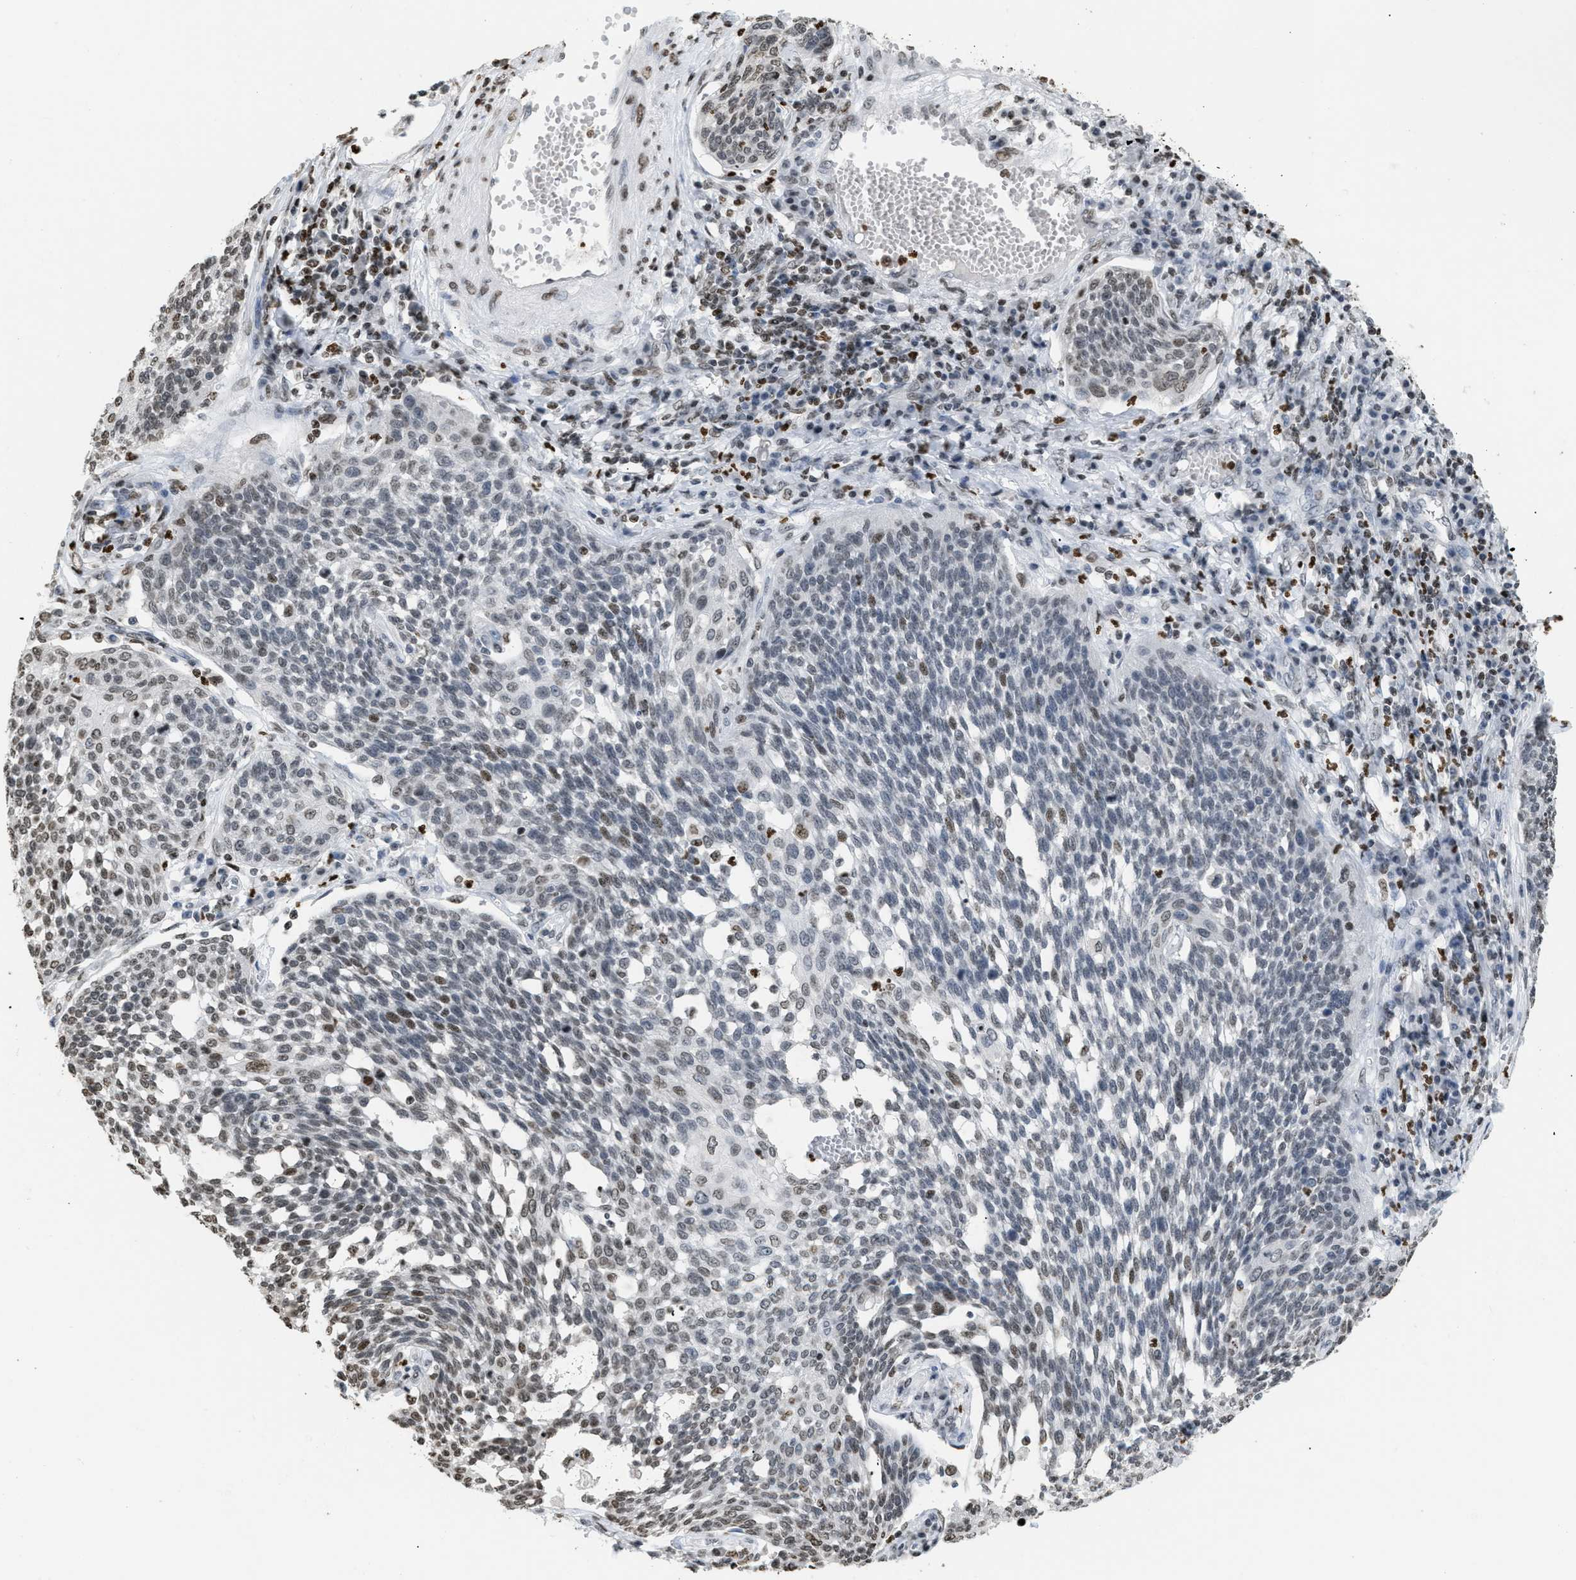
{"staining": {"intensity": "weak", "quantity": ">75%", "location": "nuclear"}, "tissue": "cervical cancer", "cell_type": "Tumor cells", "image_type": "cancer", "snomed": [{"axis": "morphology", "description": "Squamous cell carcinoma, NOS"}, {"axis": "topography", "description": "Cervix"}], "caption": "DAB immunohistochemical staining of cervical squamous cell carcinoma shows weak nuclear protein positivity in about >75% of tumor cells.", "gene": "HMGN2", "patient": {"sex": "female", "age": 34}}